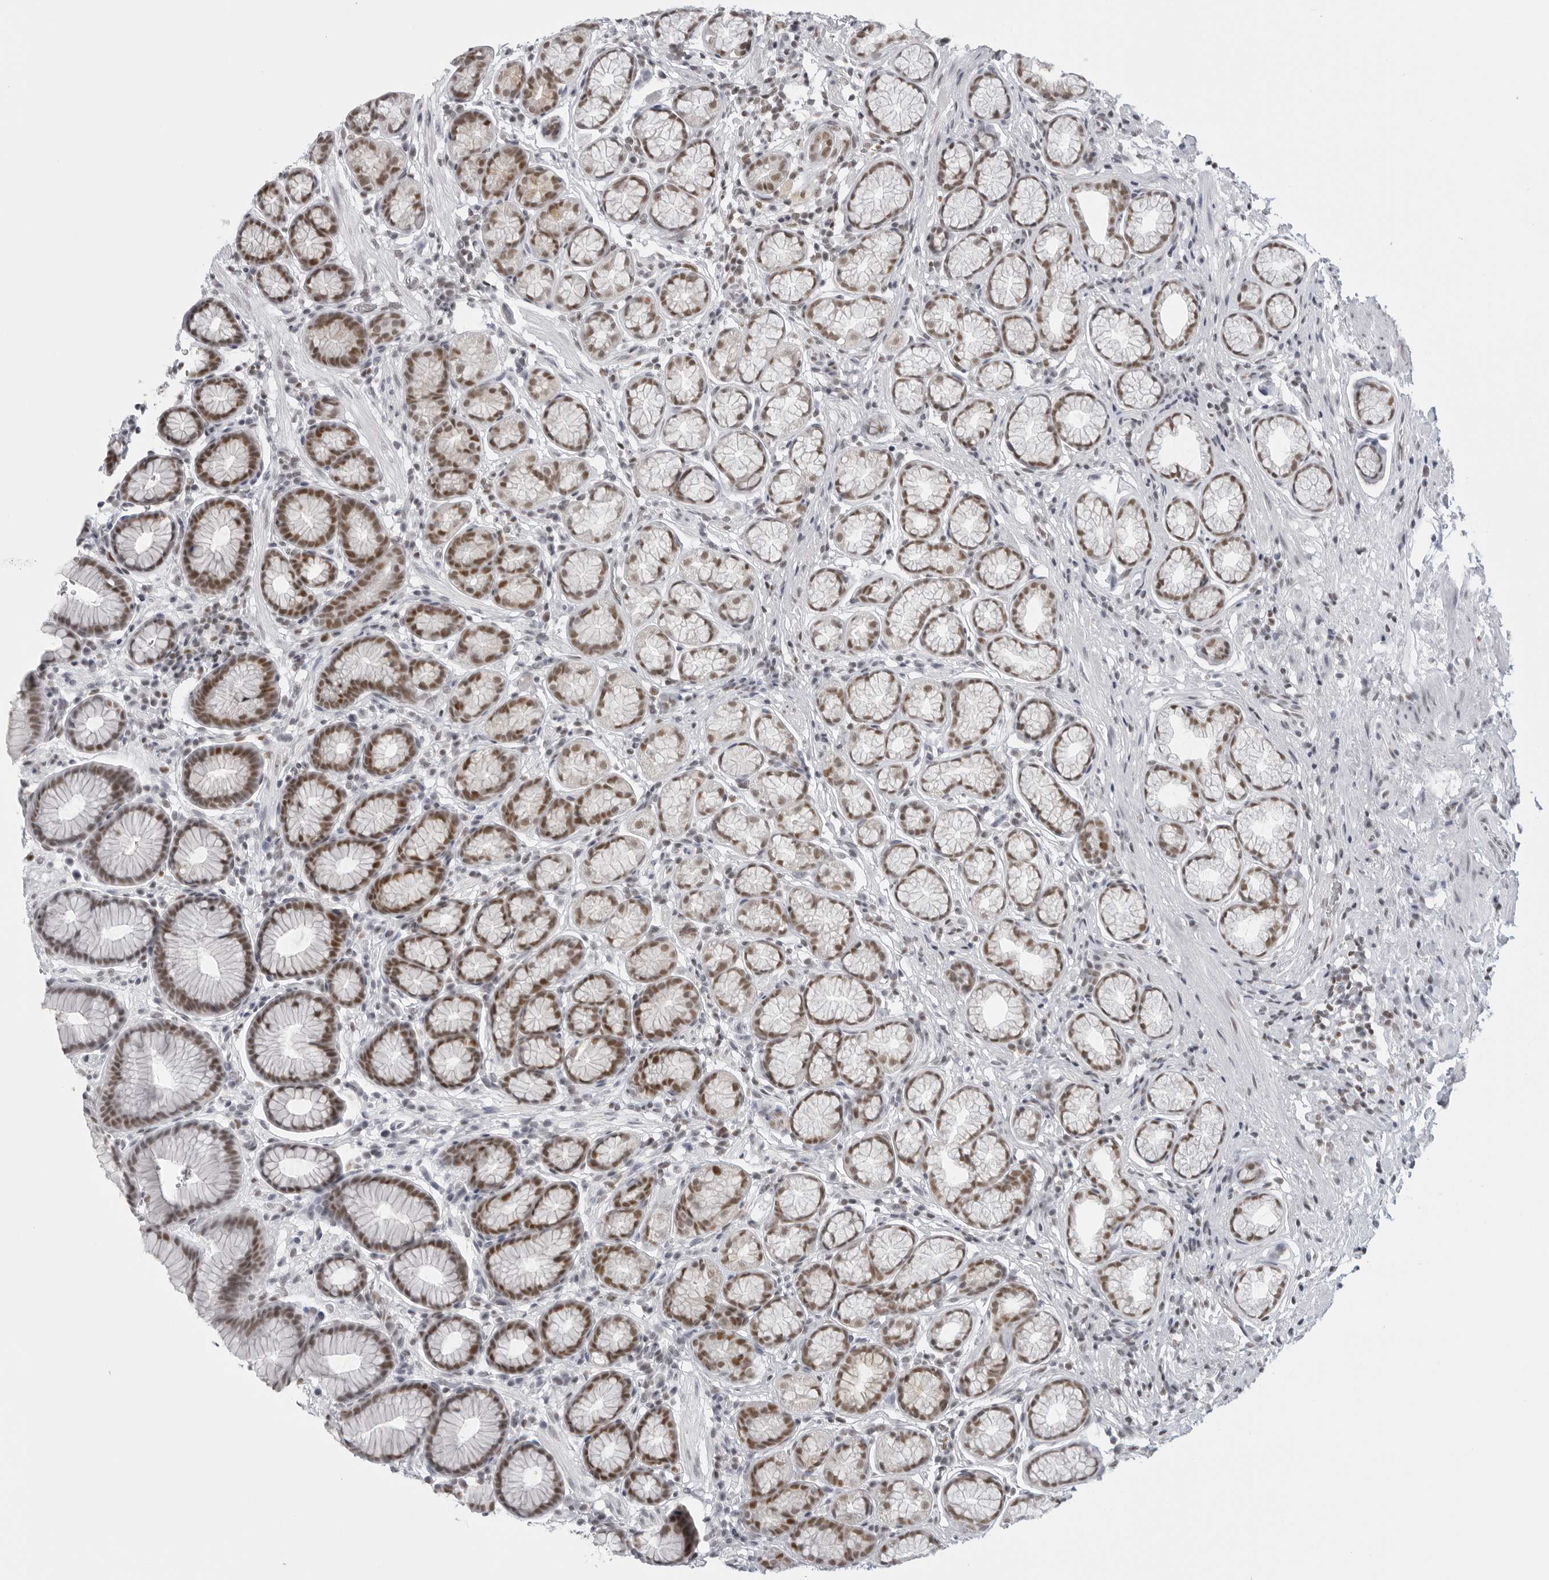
{"staining": {"intensity": "moderate", "quantity": "25%-75%", "location": "nuclear"}, "tissue": "stomach", "cell_type": "Glandular cells", "image_type": "normal", "snomed": [{"axis": "morphology", "description": "Normal tissue, NOS"}, {"axis": "topography", "description": "Stomach"}], "caption": "IHC (DAB) staining of normal human stomach exhibits moderate nuclear protein staining in about 25%-75% of glandular cells. (DAB = brown stain, brightfield microscopy at high magnification).", "gene": "RPA2", "patient": {"sex": "male", "age": 42}}